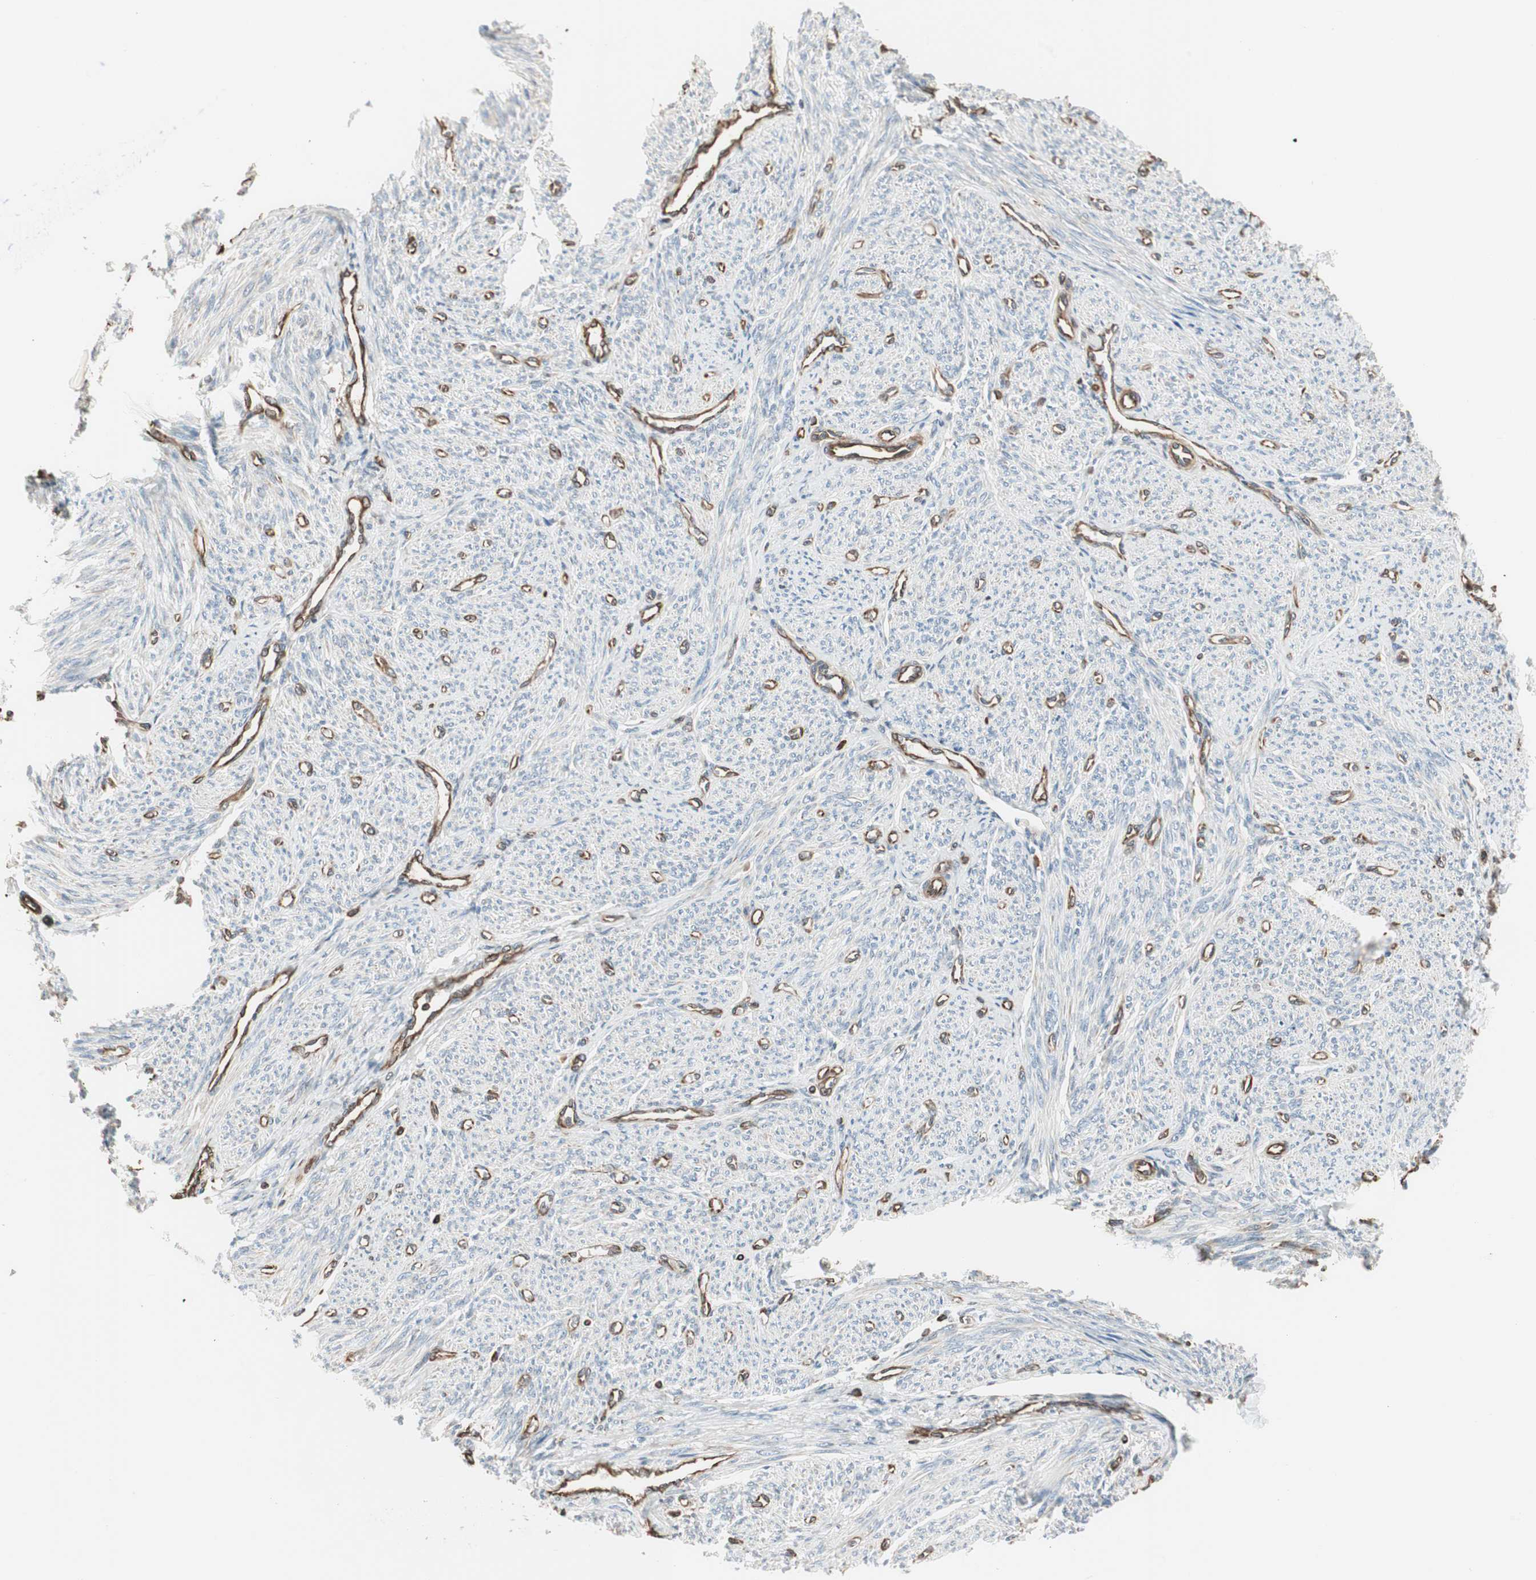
{"staining": {"intensity": "weak", "quantity": ">75%", "location": "cytoplasmic/membranous"}, "tissue": "smooth muscle", "cell_type": "Smooth muscle cells", "image_type": "normal", "snomed": [{"axis": "morphology", "description": "Normal tissue, NOS"}, {"axis": "topography", "description": "Smooth muscle"}], "caption": "Smooth muscle stained for a protein reveals weak cytoplasmic/membranous positivity in smooth muscle cells. (Stains: DAB in brown, nuclei in blue, Microscopy: brightfield microscopy at high magnification).", "gene": "MAD2L2", "patient": {"sex": "female", "age": 65}}